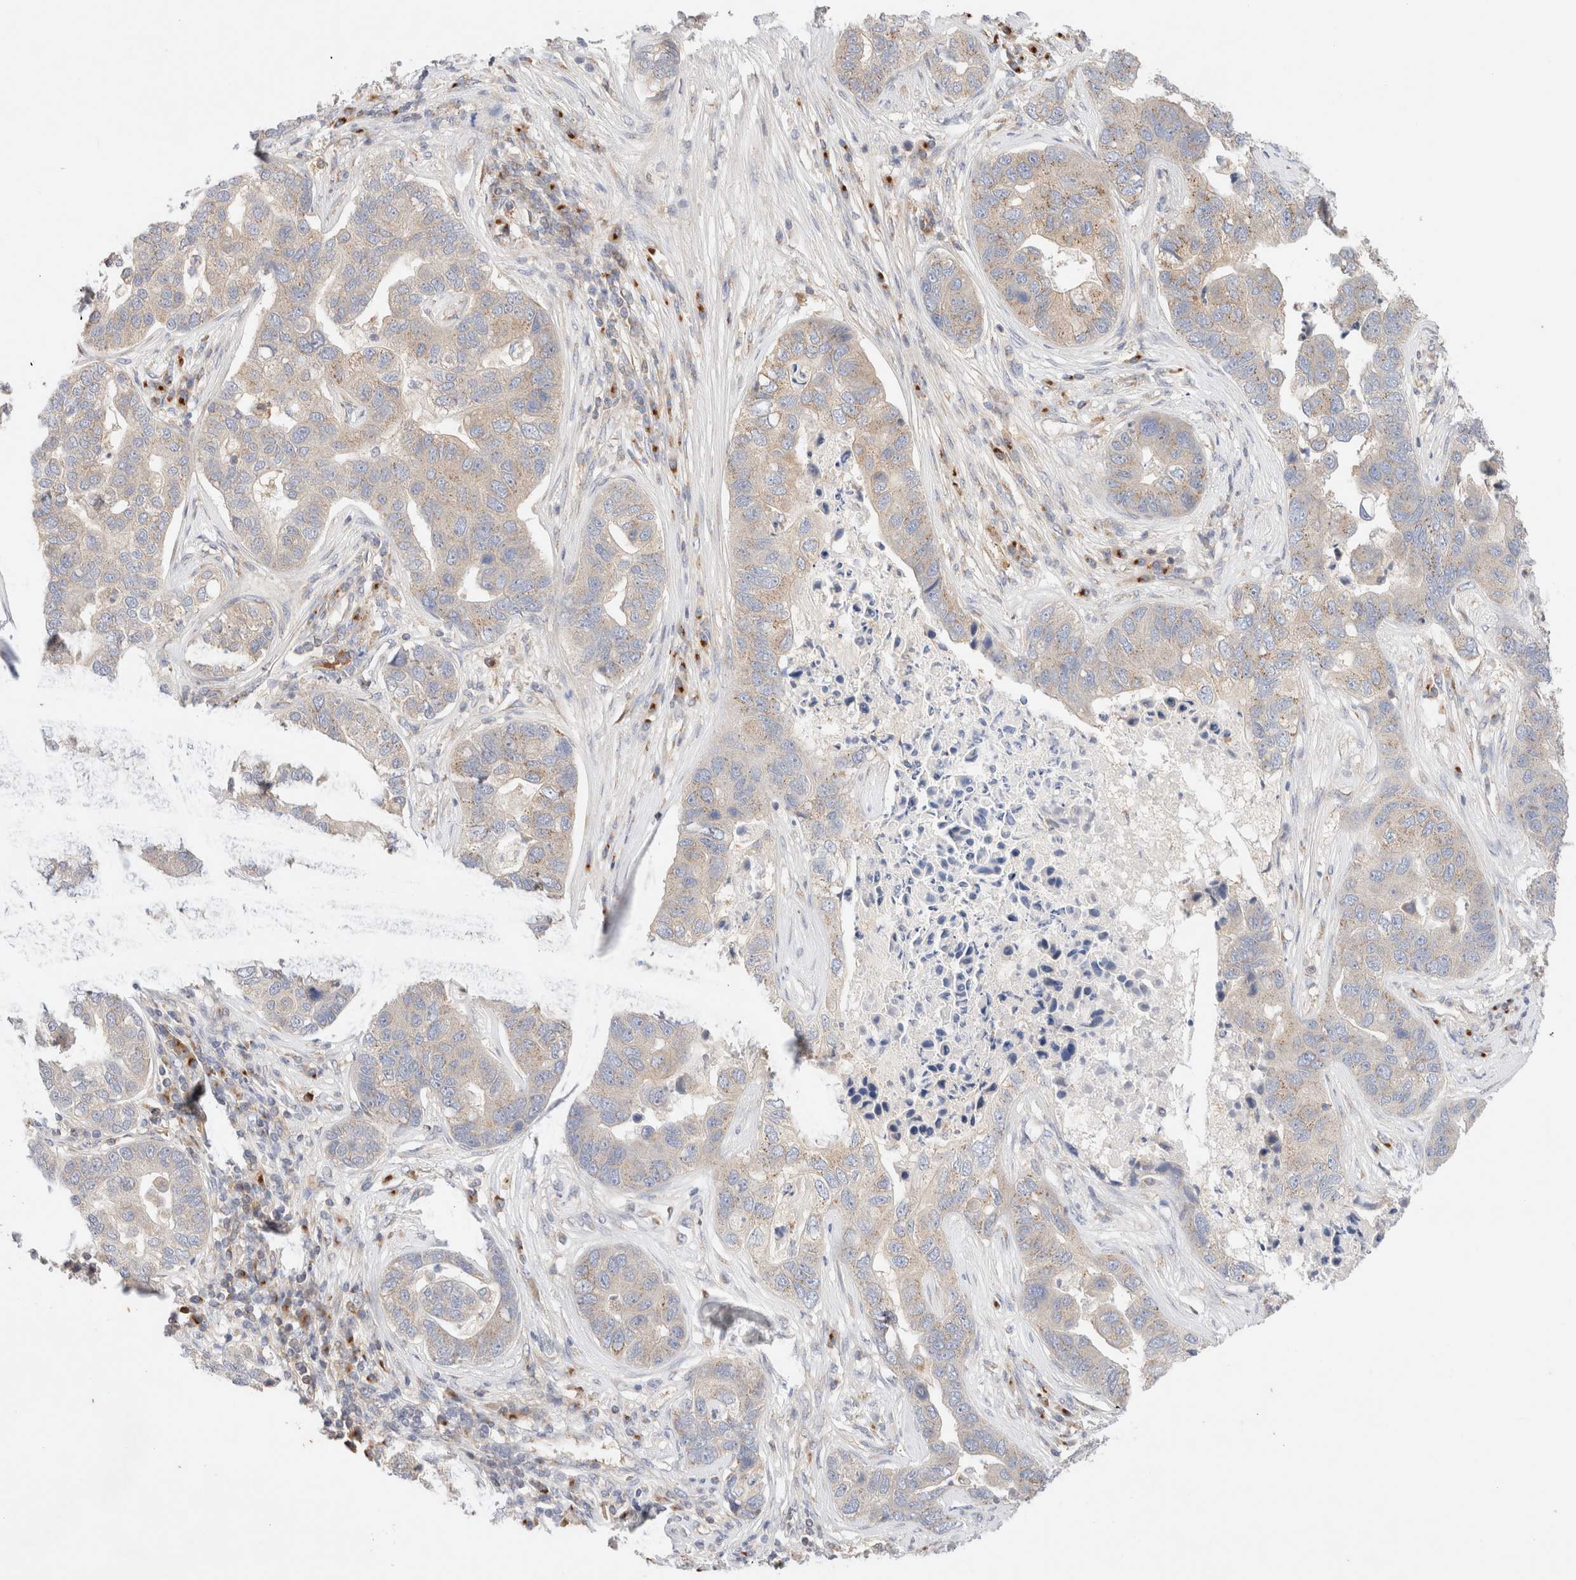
{"staining": {"intensity": "weak", "quantity": "<25%", "location": "cytoplasmic/membranous"}, "tissue": "pancreatic cancer", "cell_type": "Tumor cells", "image_type": "cancer", "snomed": [{"axis": "morphology", "description": "Adenocarcinoma, NOS"}, {"axis": "topography", "description": "Pancreas"}], "caption": "A photomicrograph of human pancreatic adenocarcinoma is negative for staining in tumor cells. The staining is performed using DAB brown chromogen with nuclei counter-stained in using hematoxylin.", "gene": "RABEP1", "patient": {"sex": "female", "age": 61}}